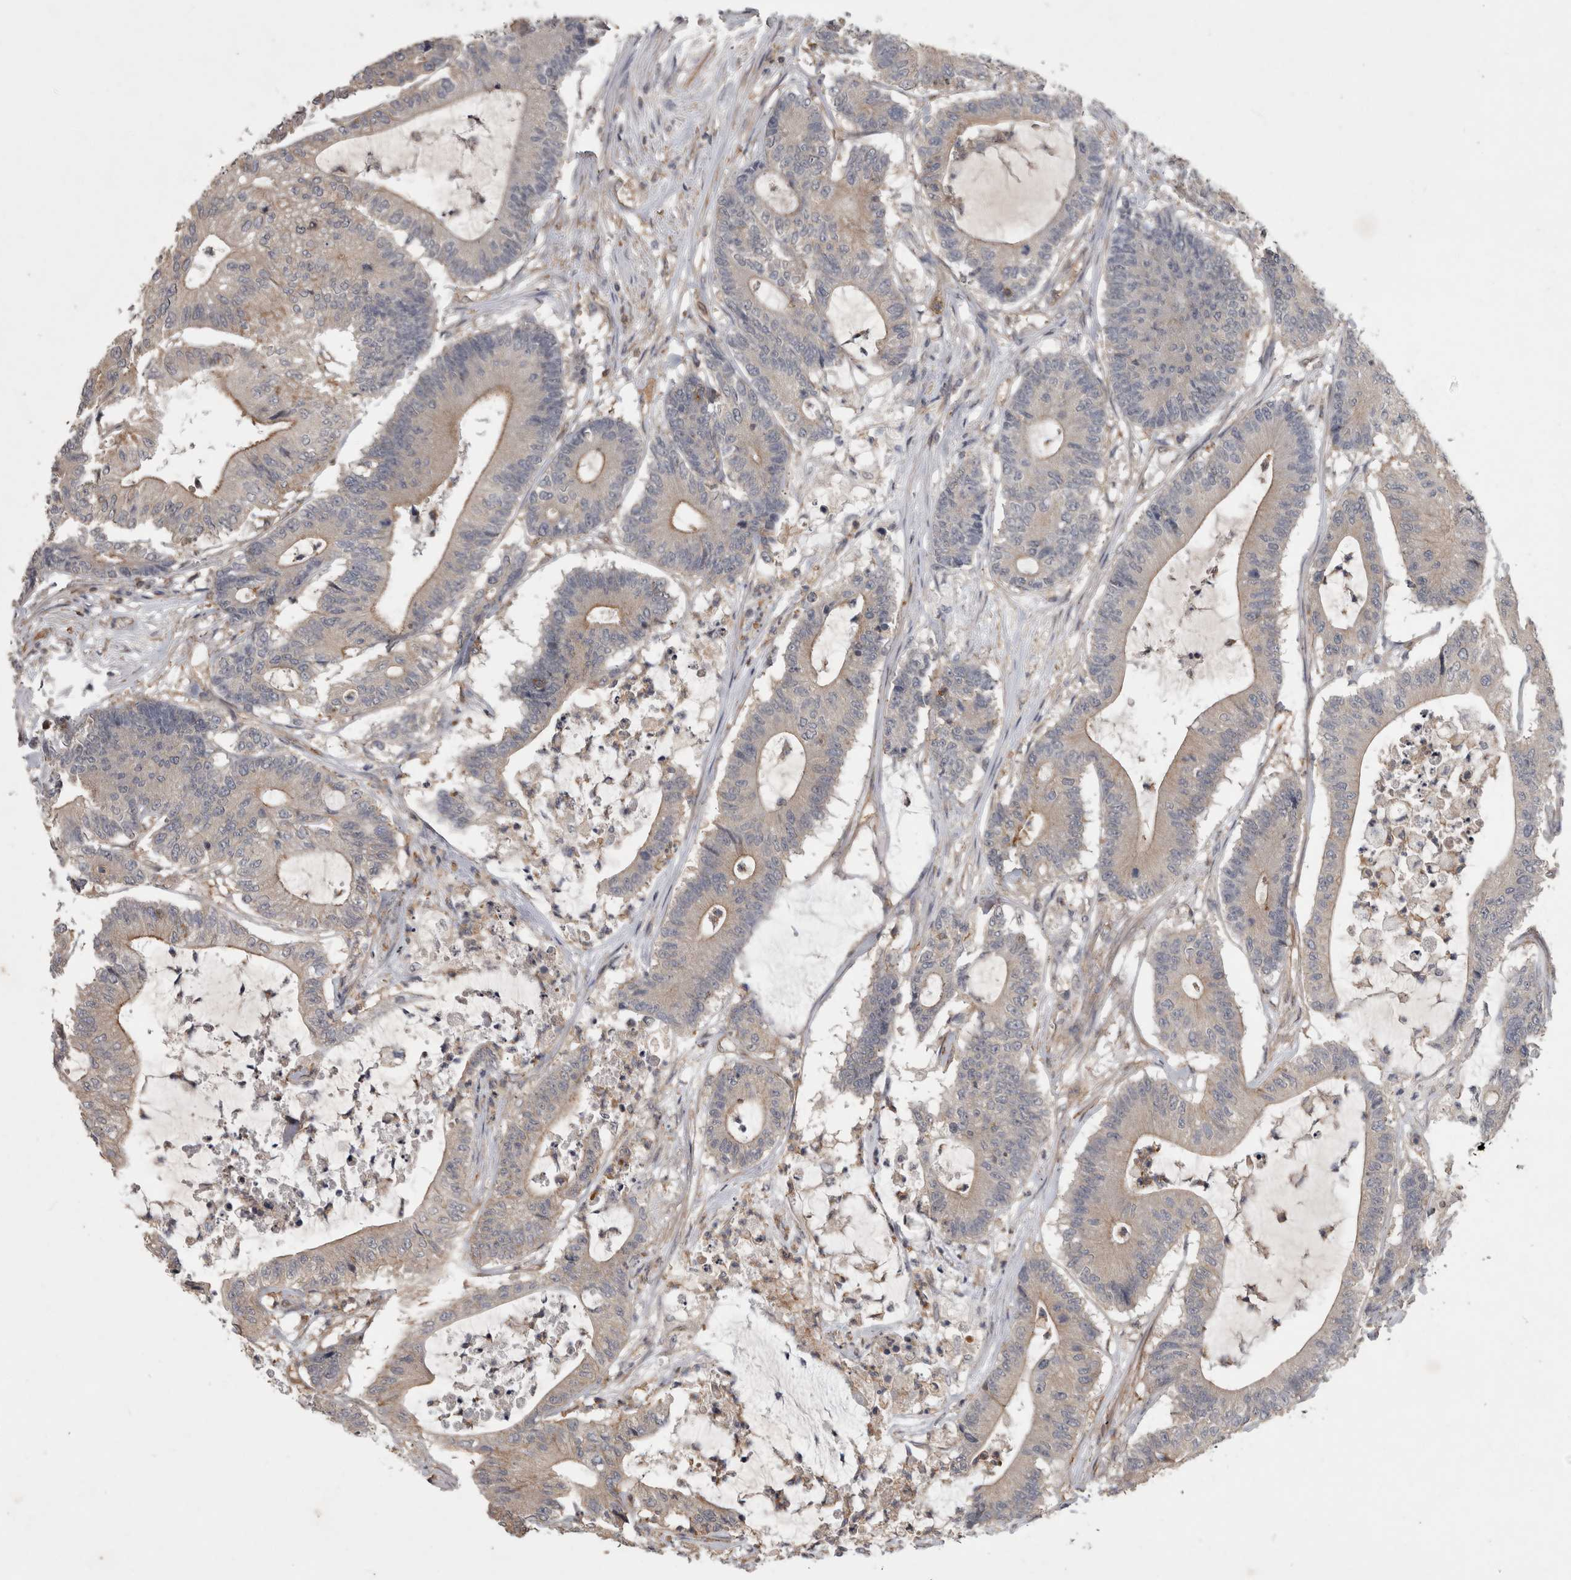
{"staining": {"intensity": "weak", "quantity": ">75%", "location": "cytoplasmic/membranous"}, "tissue": "colorectal cancer", "cell_type": "Tumor cells", "image_type": "cancer", "snomed": [{"axis": "morphology", "description": "Adenocarcinoma, NOS"}, {"axis": "topography", "description": "Colon"}], "caption": "The histopathology image demonstrates immunohistochemical staining of colorectal cancer (adenocarcinoma). There is weak cytoplasmic/membranous expression is identified in approximately >75% of tumor cells.", "gene": "SPATA48", "patient": {"sex": "female", "age": 84}}